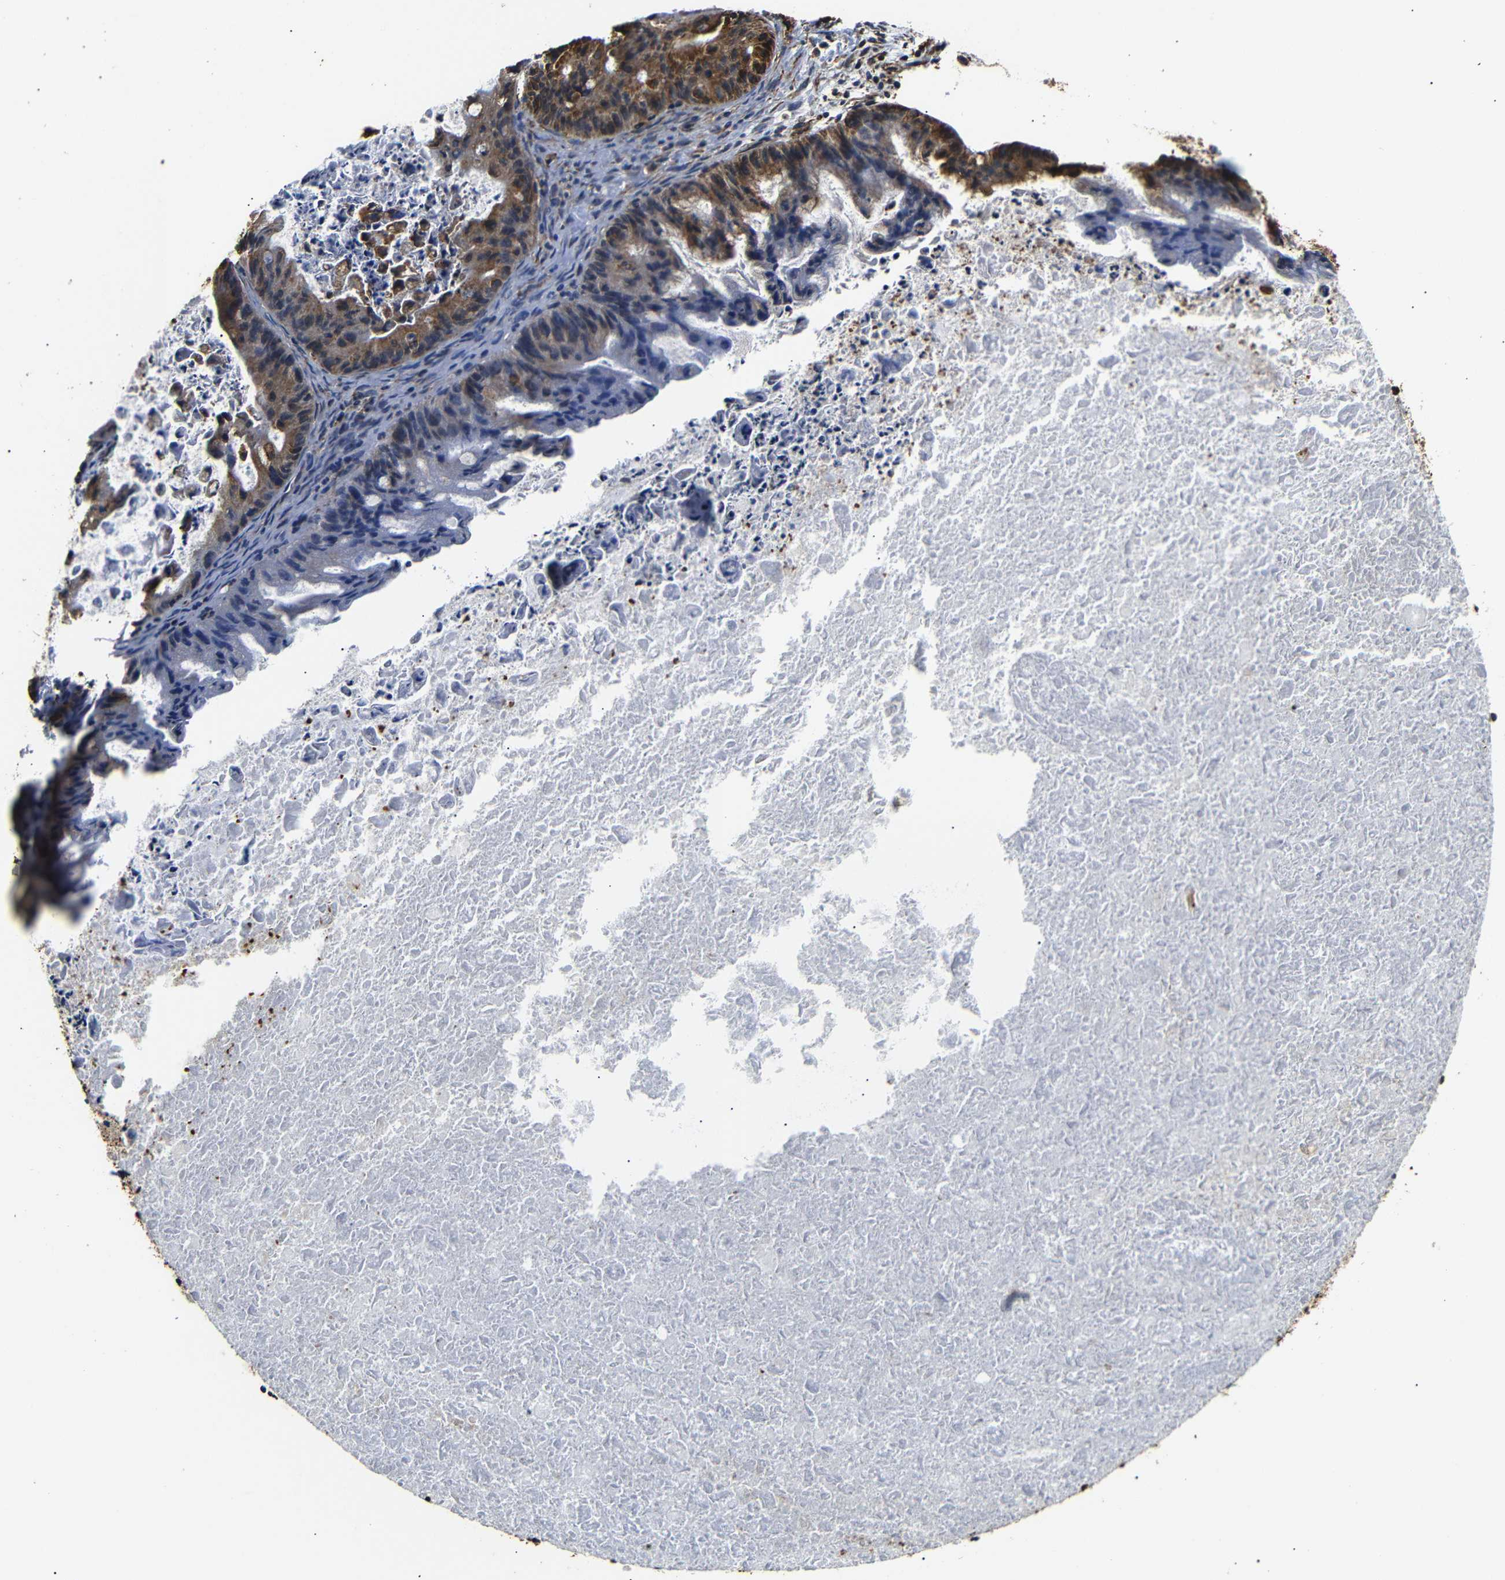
{"staining": {"intensity": "moderate", "quantity": "25%-75%", "location": "cytoplasmic/membranous"}, "tissue": "ovarian cancer", "cell_type": "Tumor cells", "image_type": "cancer", "snomed": [{"axis": "morphology", "description": "Cystadenocarcinoma, mucinous, NOS"}, {"axis": "topography", "description": "Ovary"}], "caption": "This is an image of immunohistochemistry staining of mucinous cystadenocarcinoma (ovarian), which shows moderate staining in the cytoplasmic/membranous of tumor cells.", "gene": "HHIP", "patient": {"sex": "female", "age": 37}}